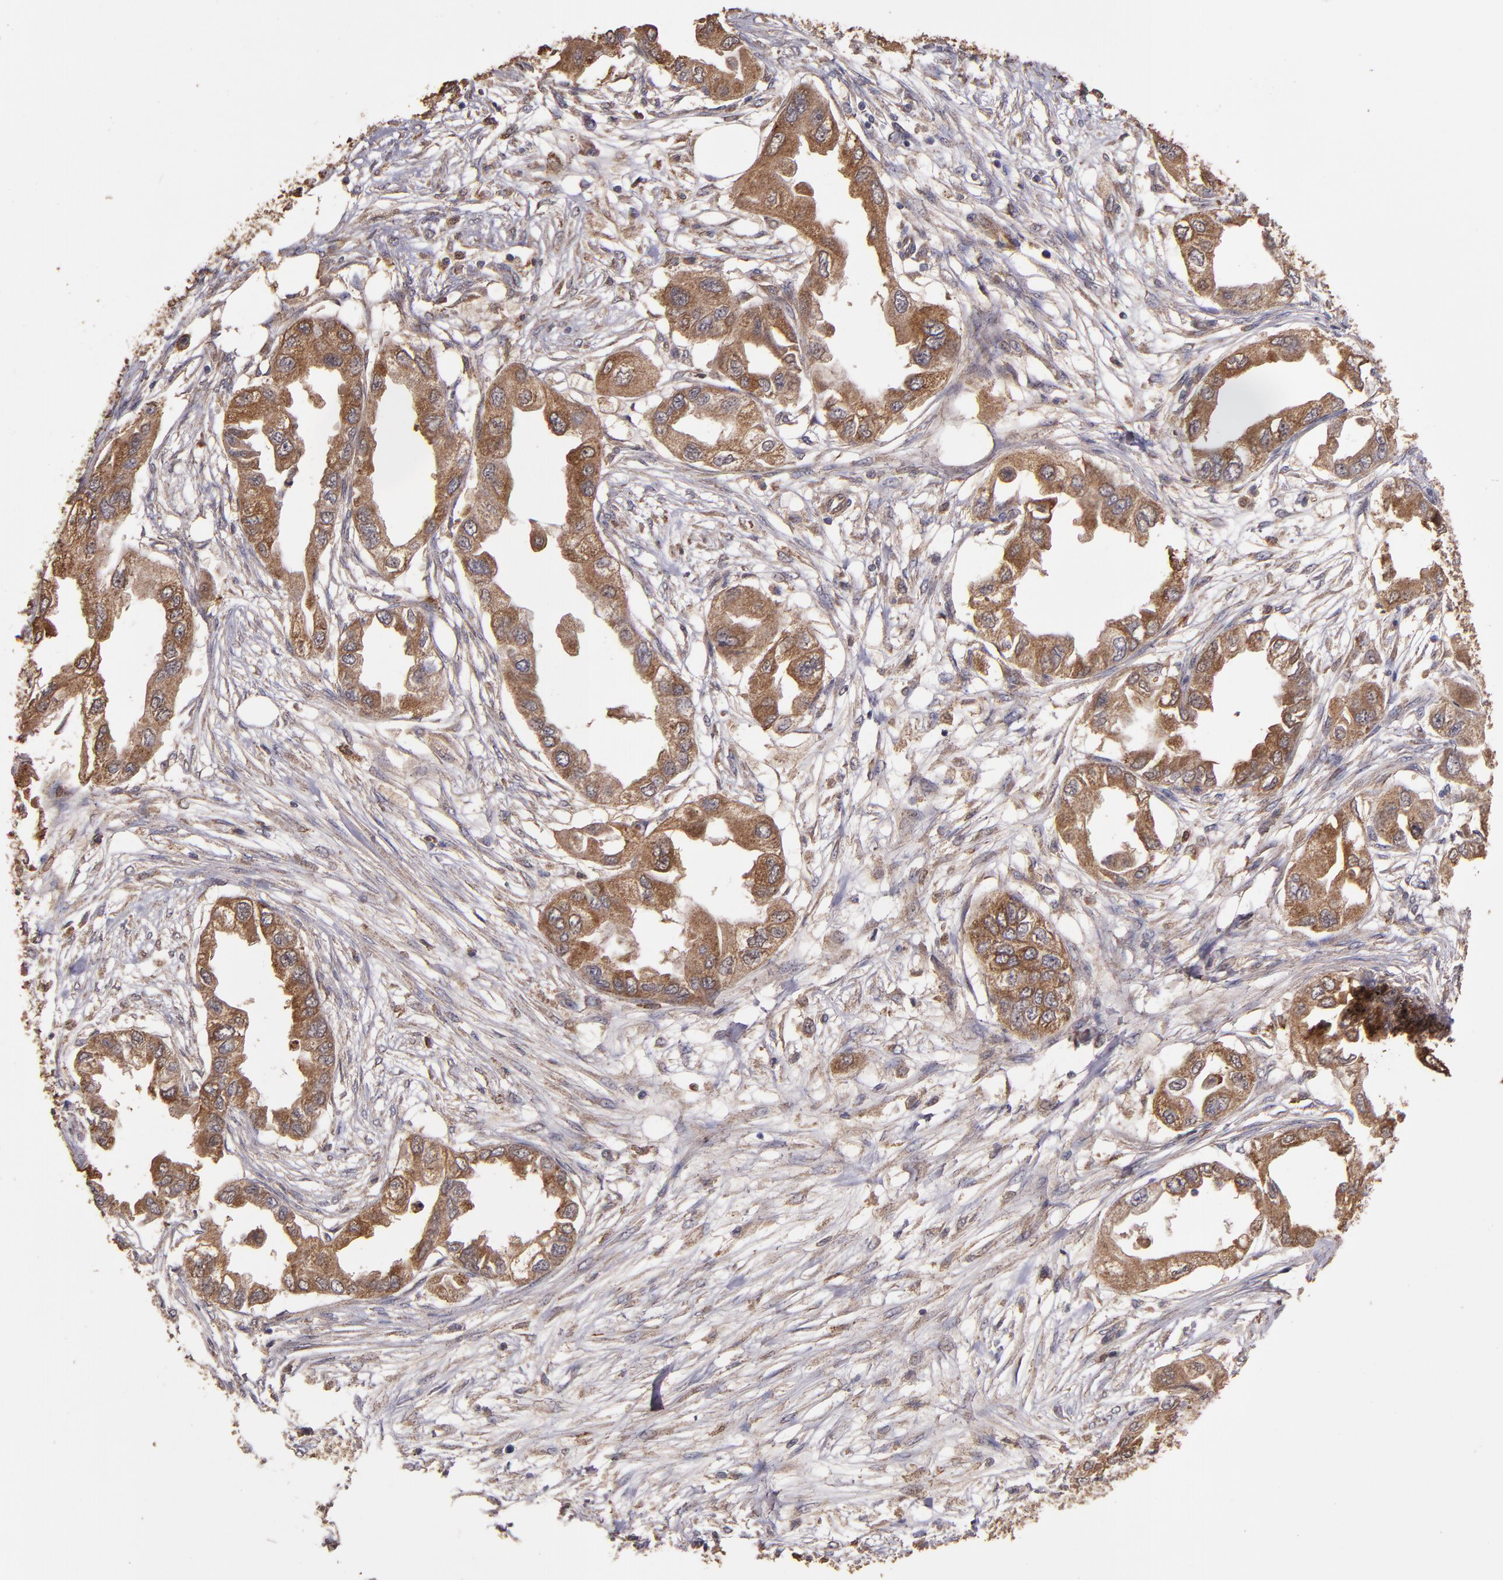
{"staining": {"intensity": "moderate", "quantity": ">75%", "location": "cytoplasmic/membranous"}, "tissue": "endometrial cancer", "cell_type": "Tumor cells", "image_type": "cancer", "snomed": [{"axis": "morphology", "description": "Adenocarcinoma, NOS"}, {"axis": "topography", "description": "Endometrium"}], "caption": "Endometrial adenocarcinoma stained with a brown dye shows moderate cytoplasmic/membranous positive expression in about >75% of tumor cells.", "gene": "HECTD1", "patient": {"sex": "female", "age": 67}}